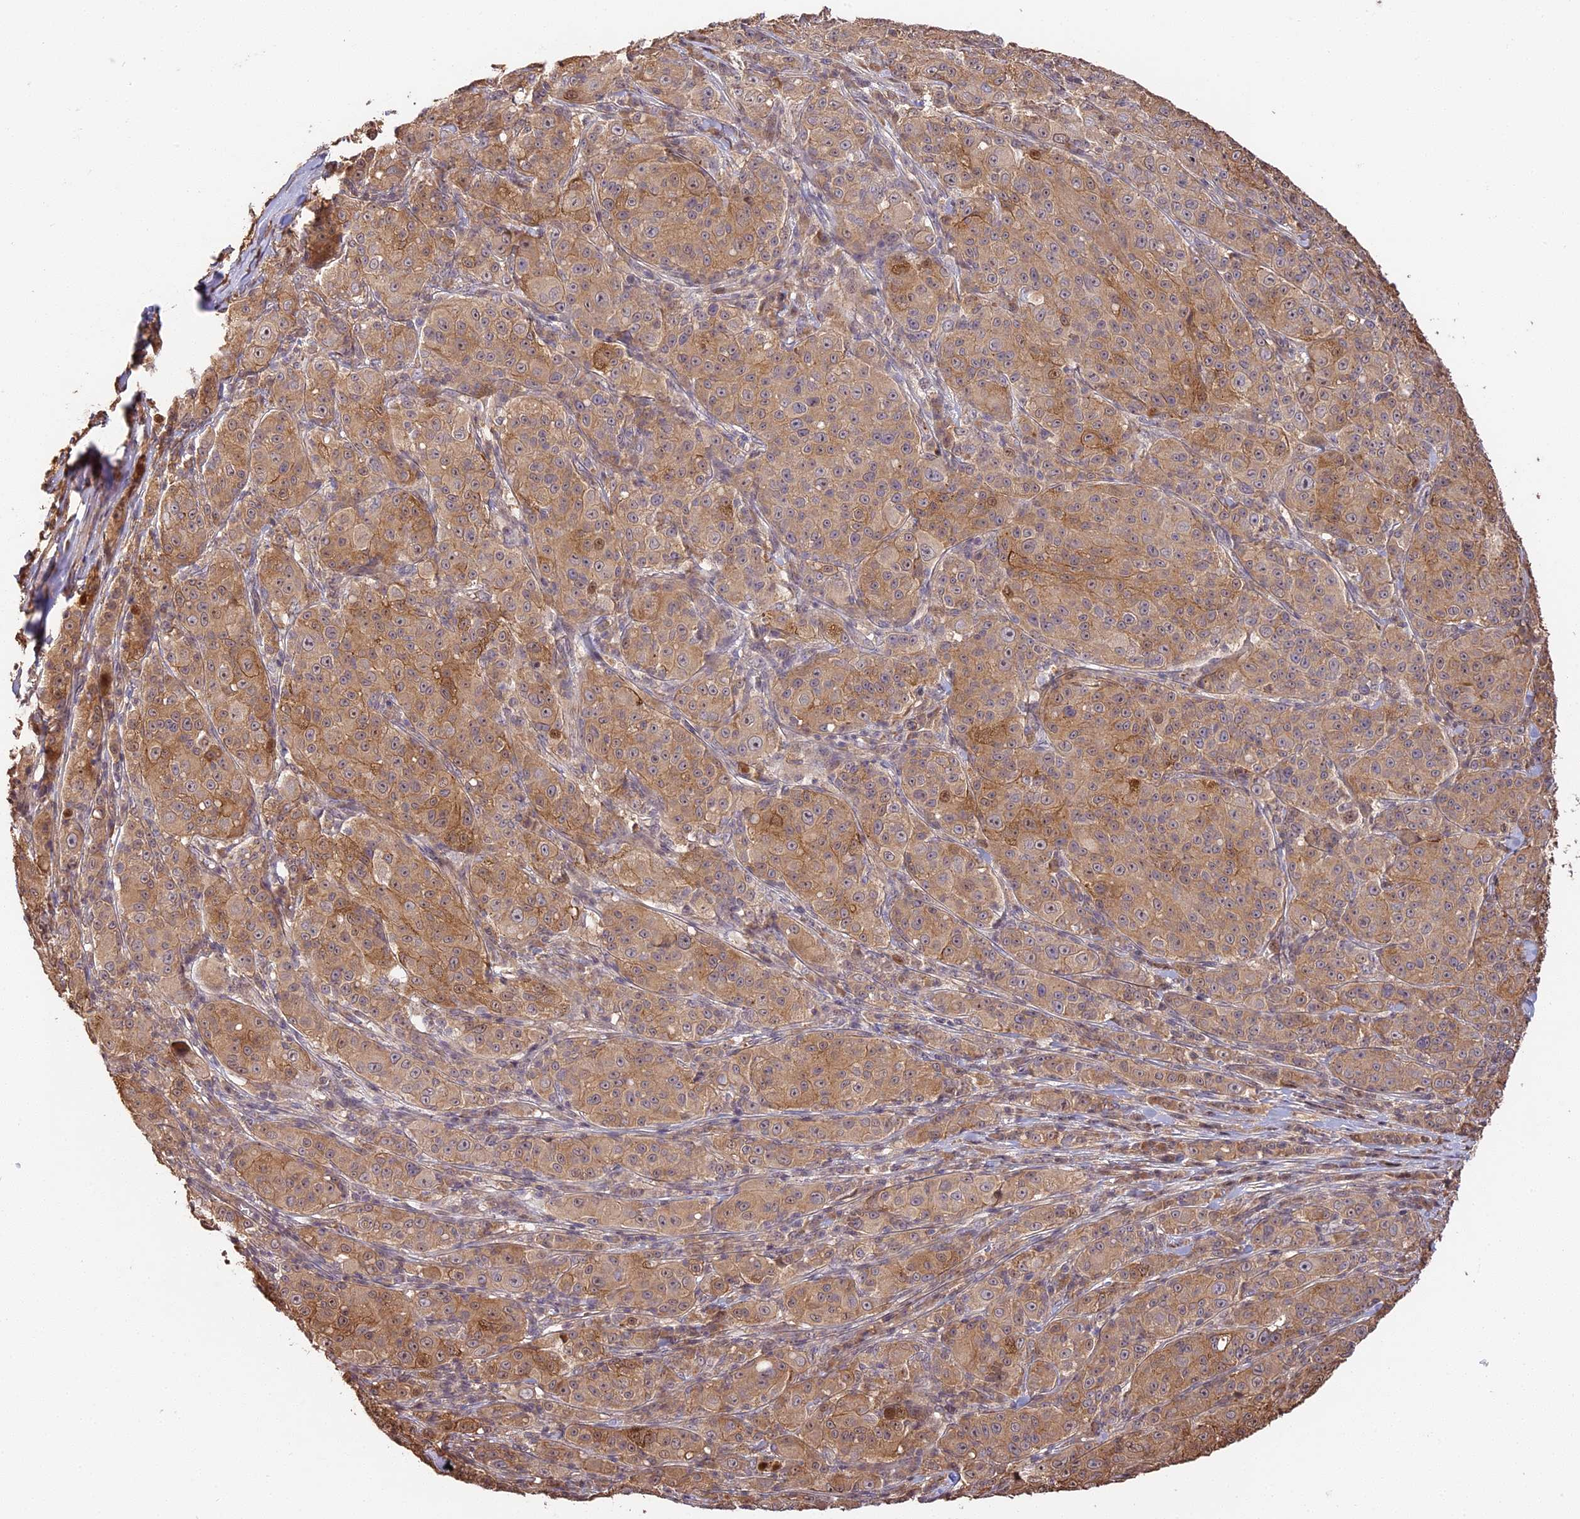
{"staining": {"intensity": "moderate", "quantity": ">75%", "location": "cytoplasmic/membranous,nuclear"}, "tissue": "melanoma", "cell_type": "Tumor cells", "image_type": "cancer", "snomed": [{"axis": "morphology", "description": "Malignant melanoma, NOS"}, {"axis": "topography", "description": "Skin"}], "caption": "Tumor cells exhibit moderate cytoplasmic/membranous and nuclear positivity in about >75% of cells in melanoma. The protein is shown in brown color, while the nuclei are stained blue.", "gene": "PPP1R37", "patient": {"sex": "female", "age": 52}}